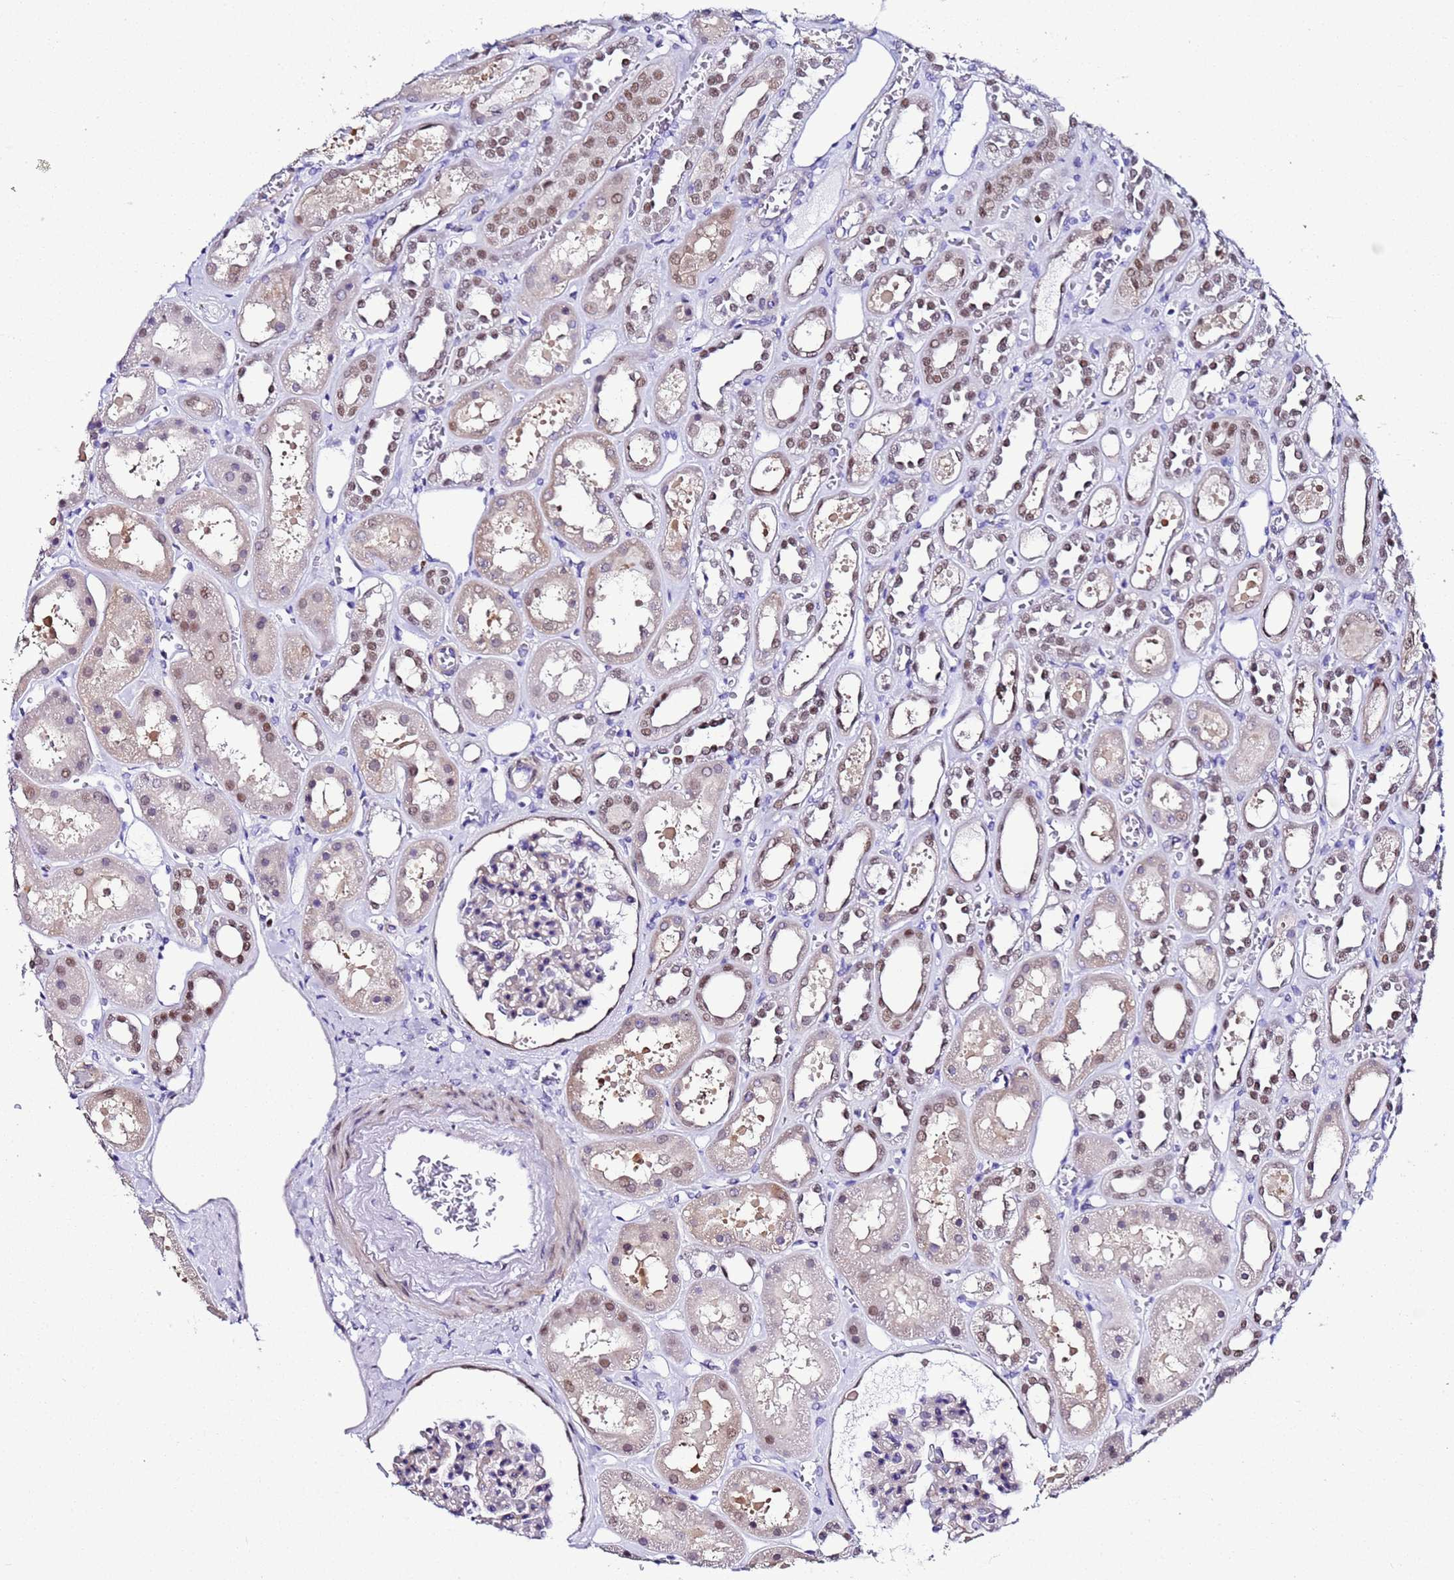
{"staining": {"intensity": "weak", "quantity": "<25%", "location": "nuclear"}, "tissue": "kidney", "cell_type": "Cells in glomeruli", "image_type": "normal", "snomed": [{"axis": "morphology", "description": "Normal tissue, NOS"}, {"axis": "topography", "description": "Kidney"}], "caption": "A histopathology image of kidney stained for a protein reveals no brown staining in cells in glomeruli.", "gene": "BCL7A", "patient": {"sex": "female", "age": 41}}